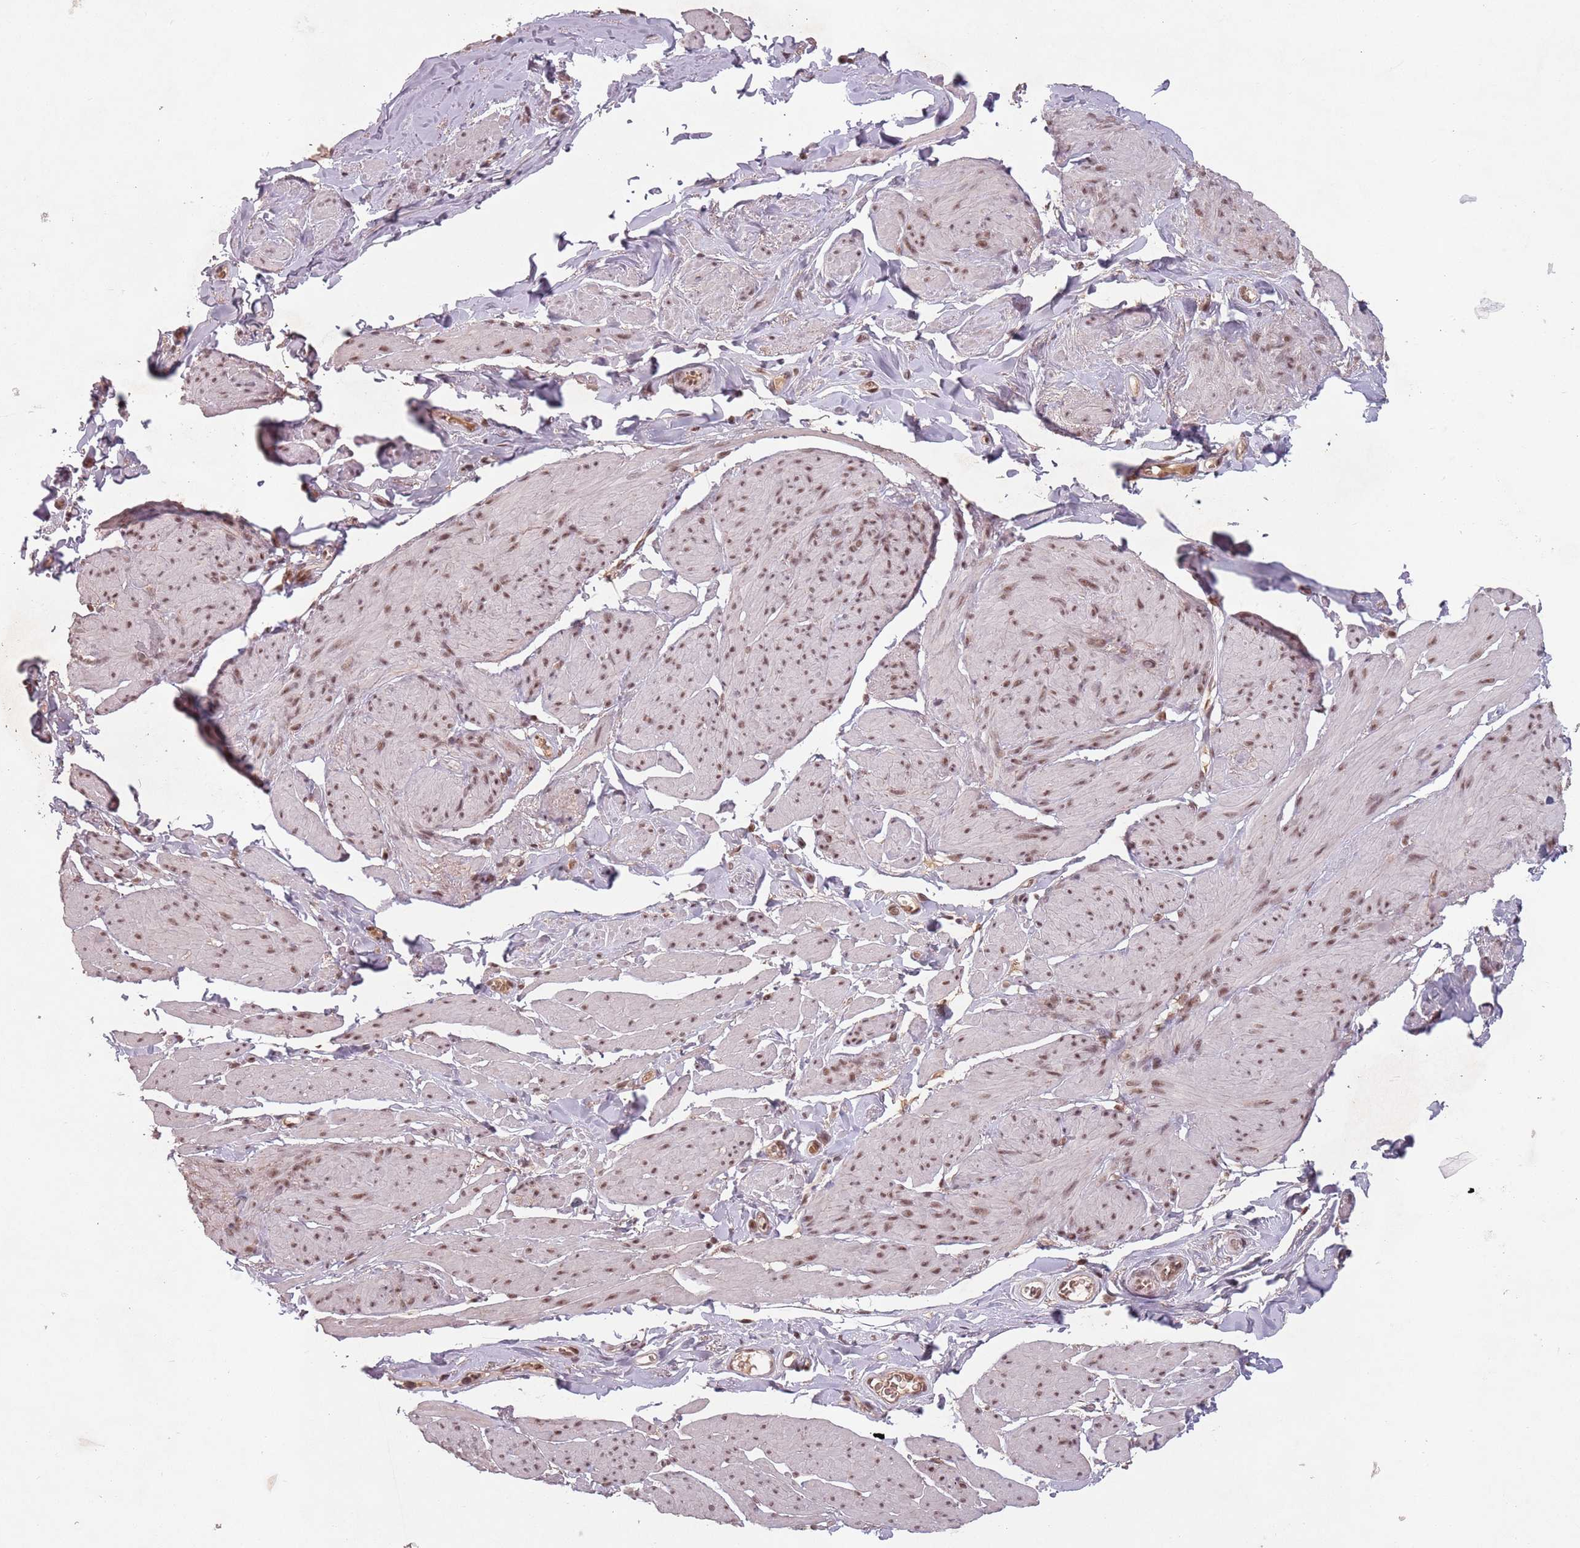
{"staining": {"intensity": "moderate", "quantity": "25%-75%", "location": "nuclear"}, "tissue": "smooth muscle", "cell_type": "Smooth muscle cells", "image_type": "normal", "snomed": [{"axis": "morphology", "description": "Normal tissue, NOS"}, {"axis": "topography", "description": "Smooth muscle"}, {"axis": "topography", "description": "Peripheral nerve tissue"}], "caption": "IHC histopathology image of unremarkable smooth muscle stained for a protein (brown), which shows medium levels of moderate nuclear expression in approximately 25%-75% of smooth muscle cells.", "gene": "NCBP1", "patient": {"sex": "male", "age": 69}}